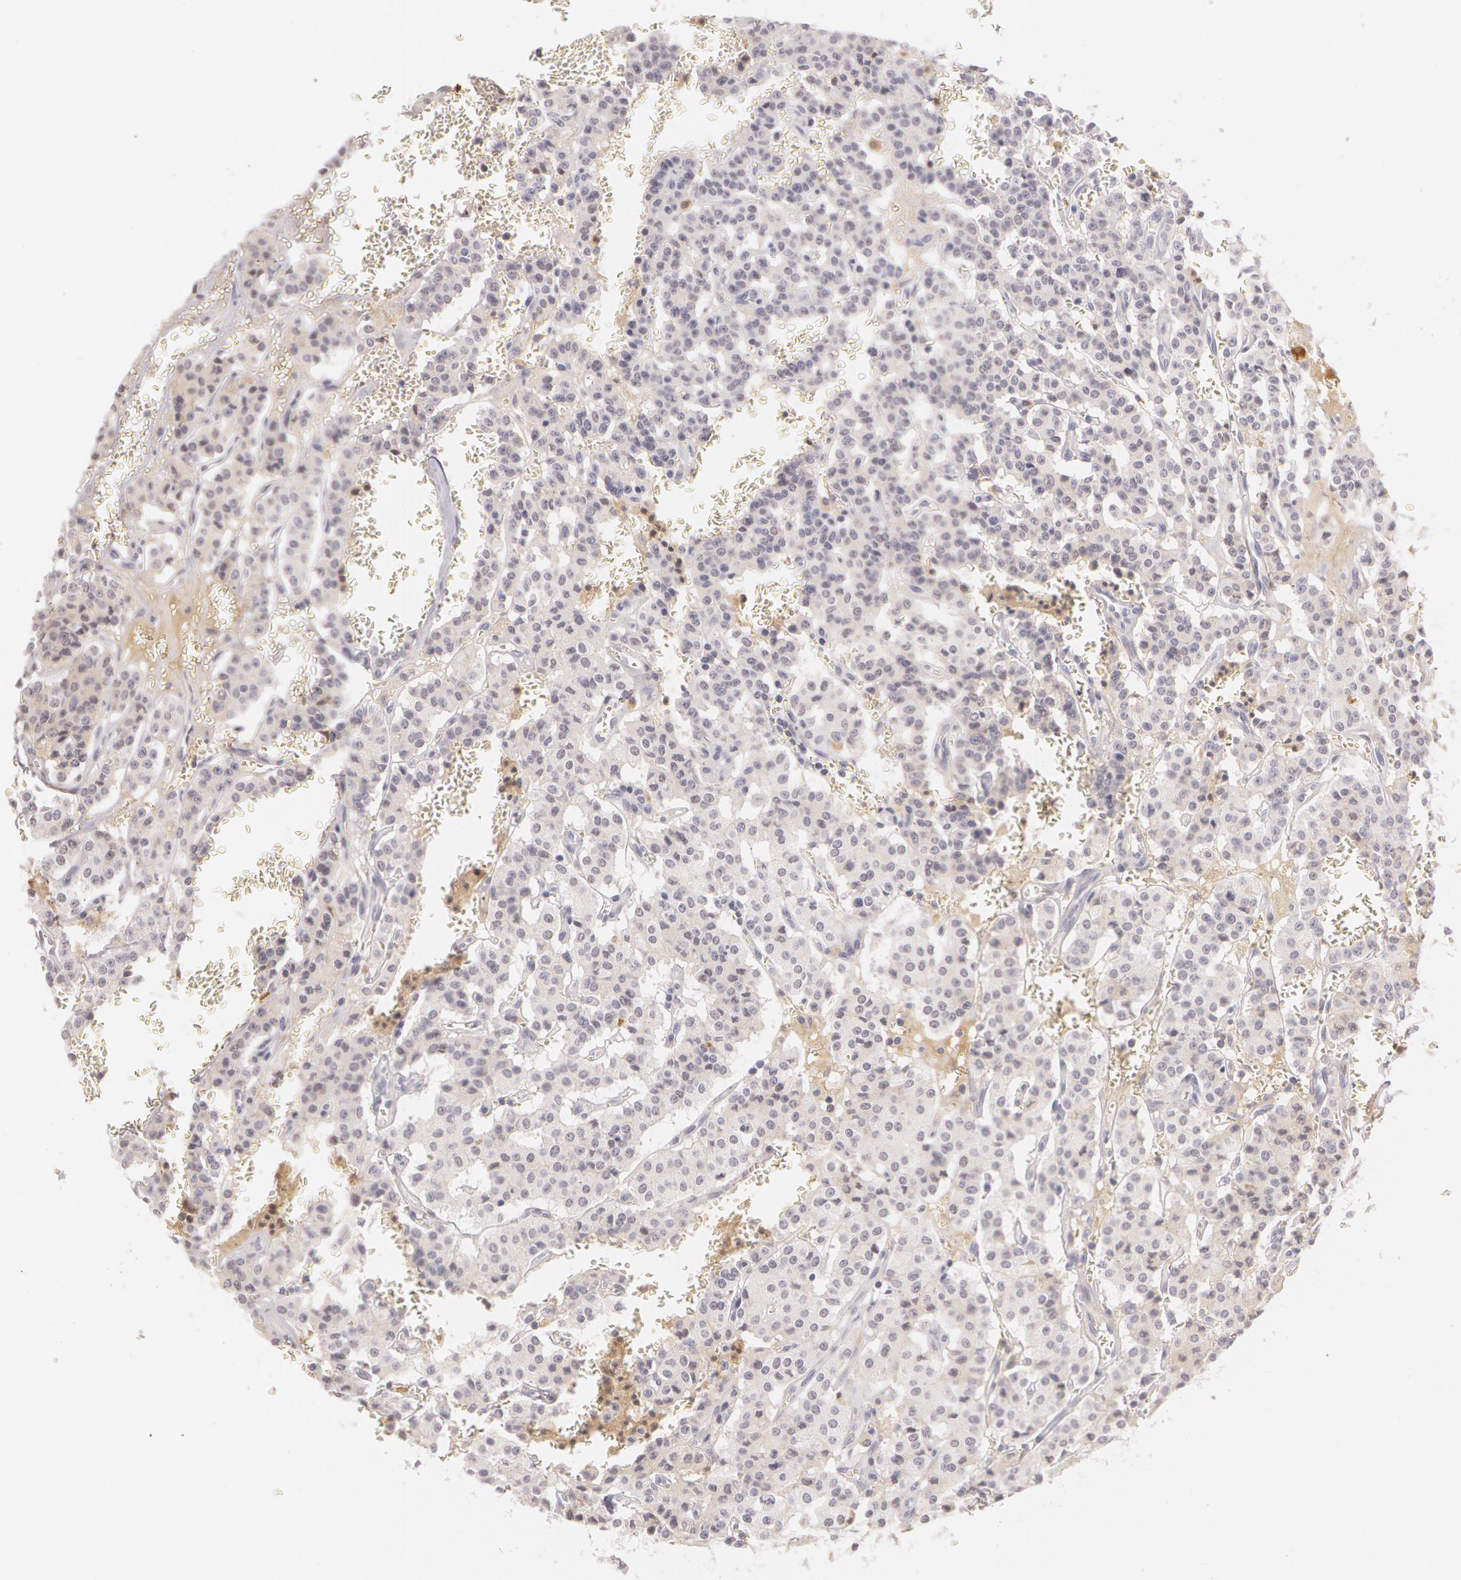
{"staining": {"intensity": "negative", "quantity": "none", "location": "none"}, "tissue": "carcinoid", "cell_type": "Tumor cells", "image_type": "cancer", "snomed": [{"axis": "morphology", "description": "Carcinoid, malignant, NOS"}, {"axis": "topography", "description": "Bronchus"}], "caption": "Carcinoid stained for a protein using immunohistochemistry exhibits no staining tumor cells.", "gene": "LBP", "patient": {"sex": "male", "age": 55}}